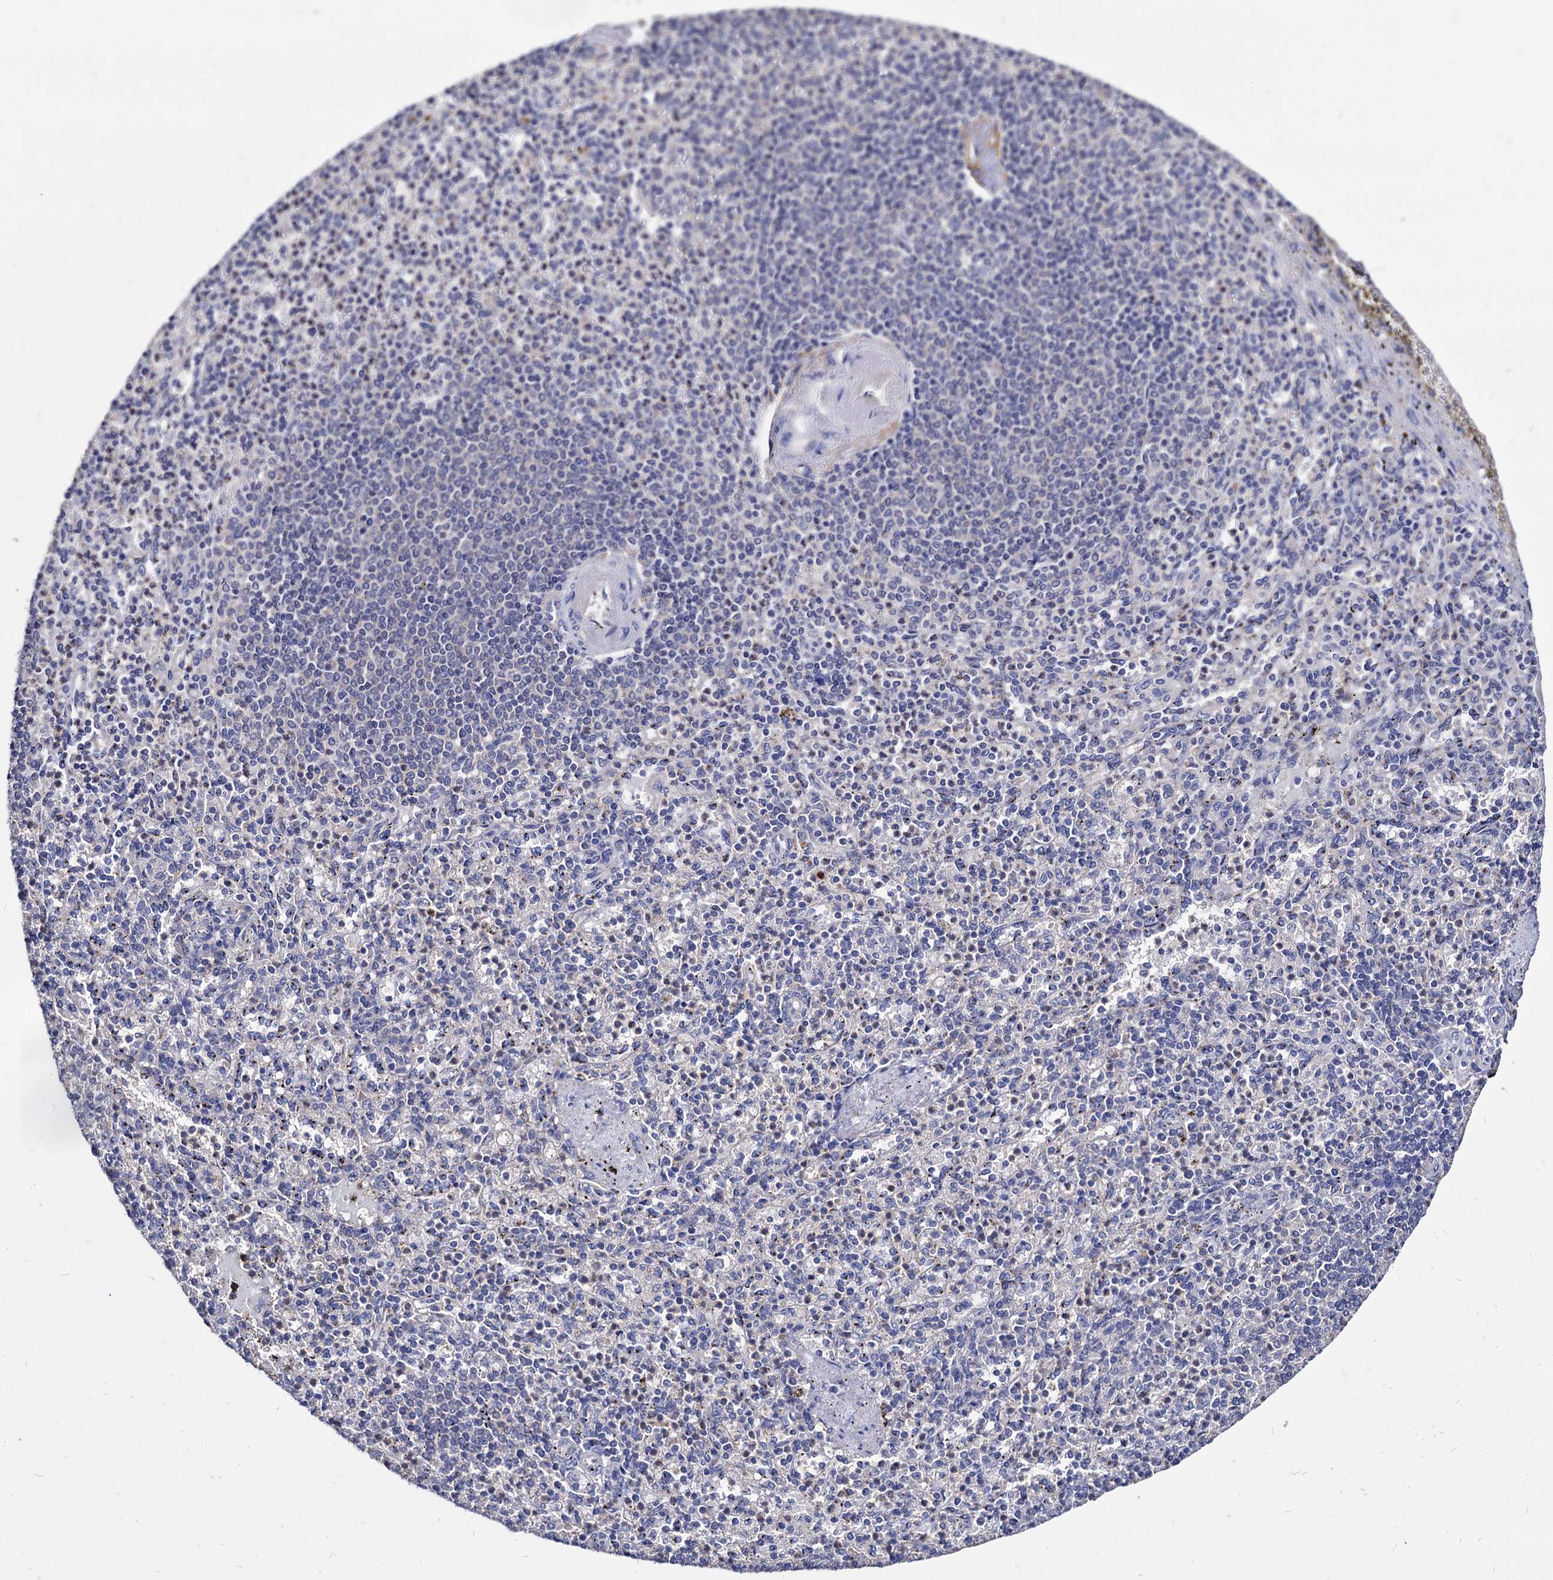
{"staining": {"intensity": "strong", "quantity": "<25%", "location": "cytoplasmic/membranous"}, "tissue": "spleen", "cell_type": "Cells in red pulp", "image_type": "normal", "snomed": [{"axis": "morphology", "description": "Normal tissue, NOS"}, {"axis": "topography", "description": "Spleen"}], "caption": "Strong cytoplasmic/membranous expression for a protein is identified in about <25% of cells in red pulp of normal spleen using immunohistochemistry.", "gene": "ESD", "patient": {"sex": "female", "age": 74}}